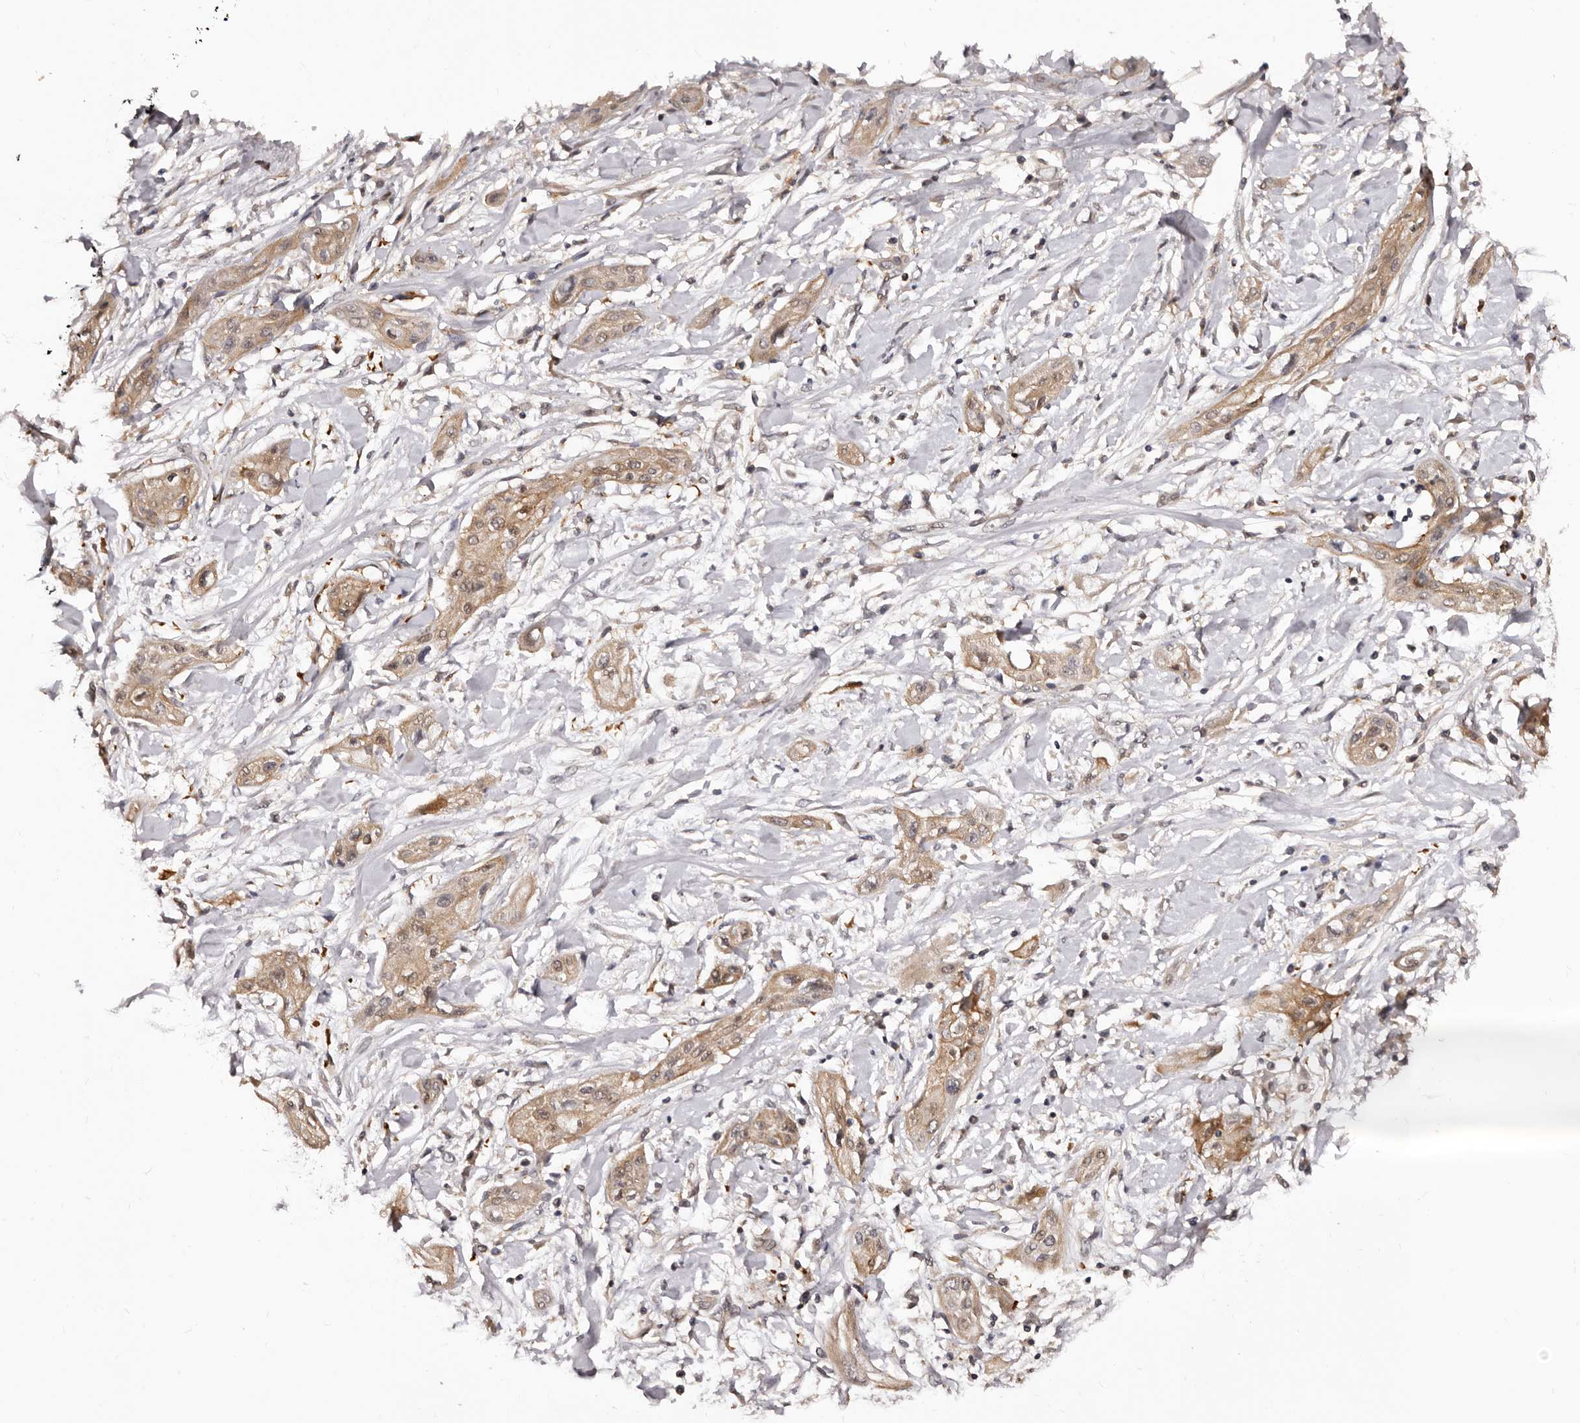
{"staining": {"intensity": "moderate", "quantity": ">75%", "location": "cytoplasmic/membranous,nuclear"}, "tissue": "lung cancer", "cell_type": "Tumor cells", "image_type": "cancer", "snomed": [{"axis": "morphology", "description": "Squamous cell carcinoma, NOS"}, {"axis": "topography", "description": "Lung"}], "caption": "A histopathology image showing moderate cytoplasmic/membranous and nuclear staining in approximately >75% of tumor cells in squamous cell carcinoma (lung), as visualized by brown immunohistochemical staining.", "gene": "MDP1", "patient": {"sex": "female", "age": 47}}